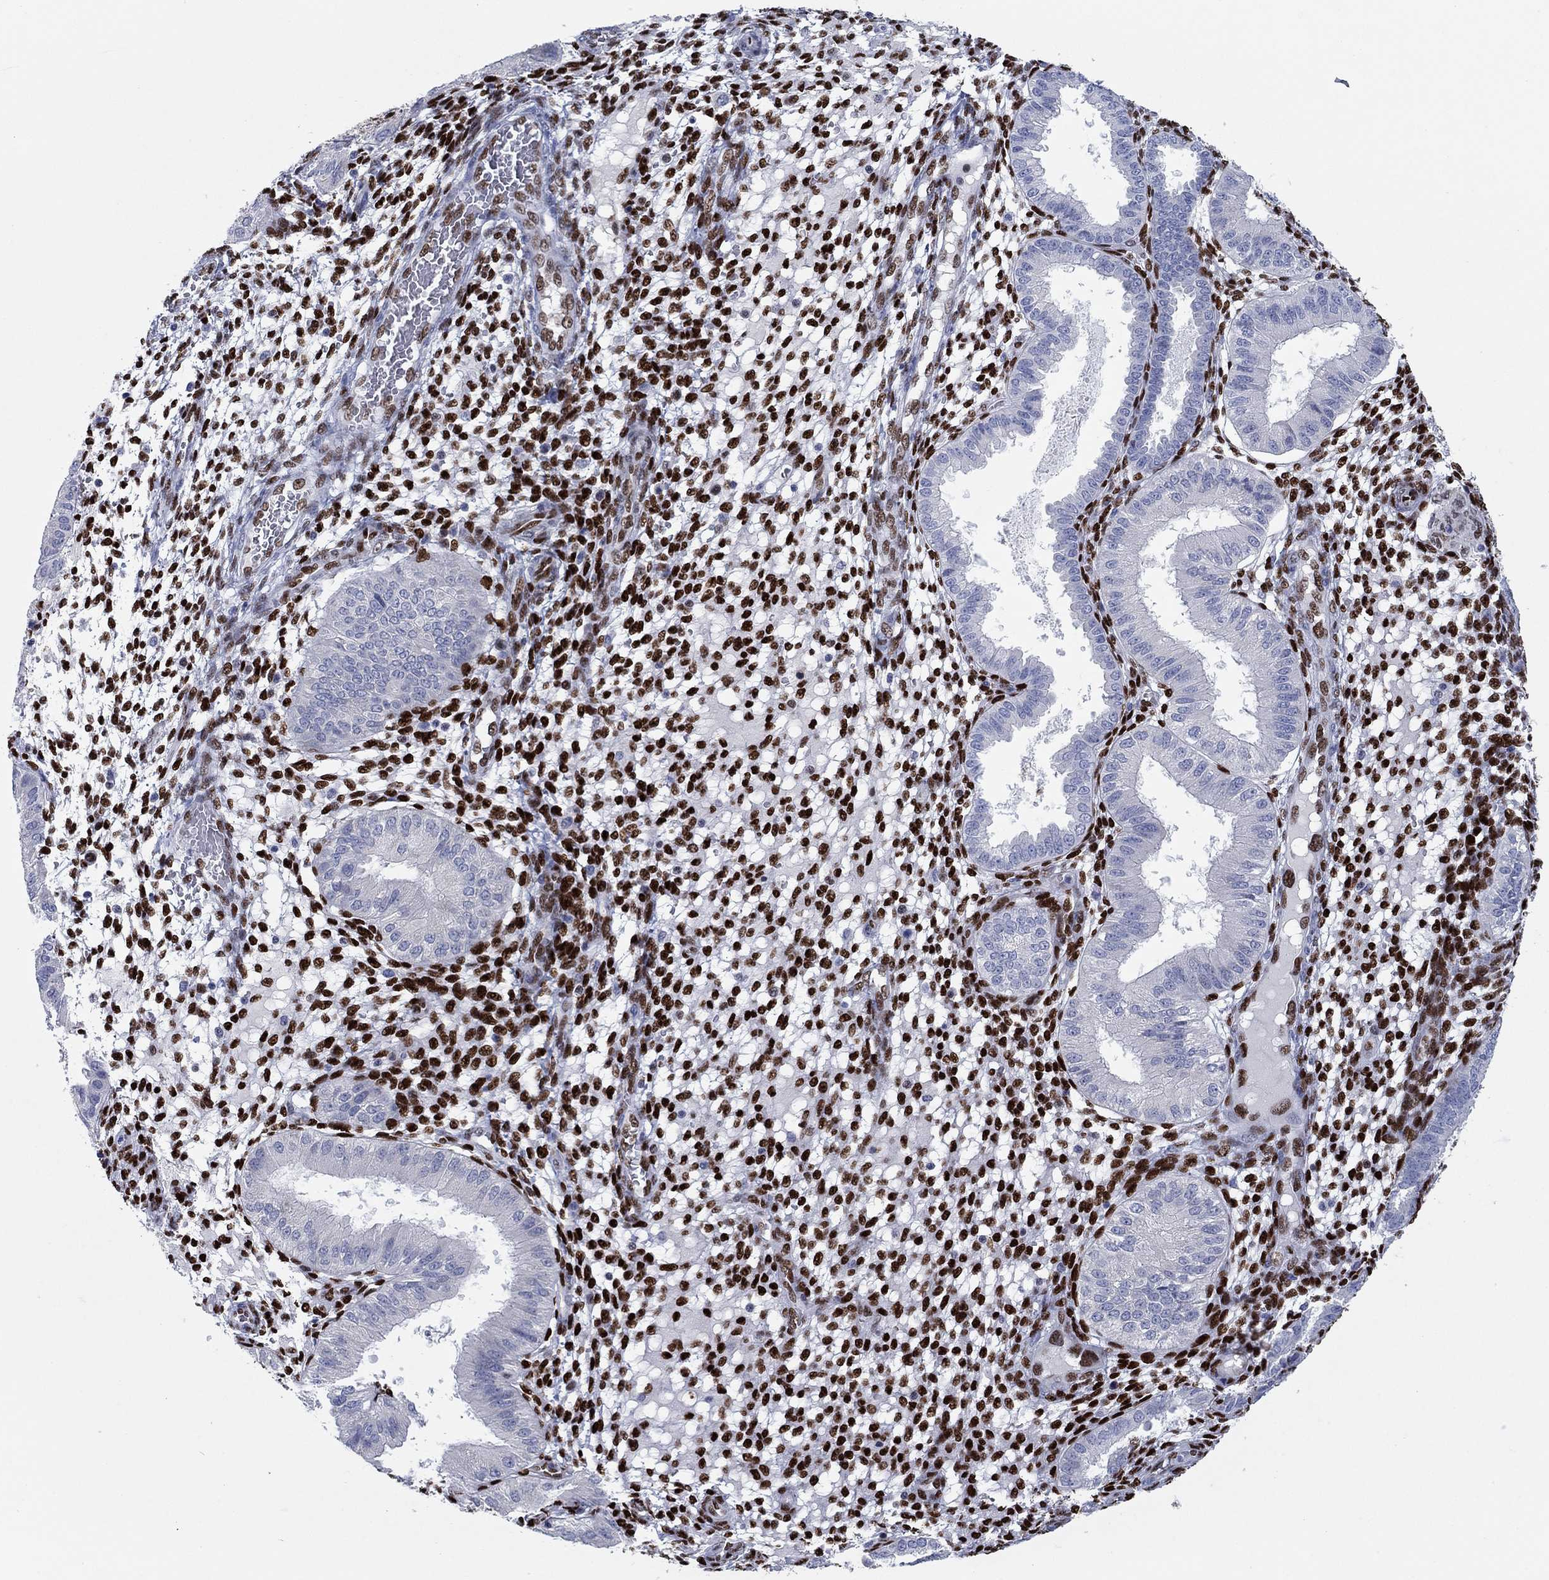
{"staining": {"intensity": "strong", "quantity": ">75%", "location": "nuclear"}, "tissue": "endometrium", "cell_type": "Cells in endometrial stroma", "image_type": "normal", "snomed": [{"axis": "morphology", "description": "Normal tissue, NOS"}, {"axis": "topography", "description": "Endometrium"}], "caption": "Protein staining of unremarkable endometrium demonstrates strong nuclear positivity in about >75% of cells in endometrial stroma.", "gene": "ZEB1", "patient": {"sex": "female", "age": 43}}